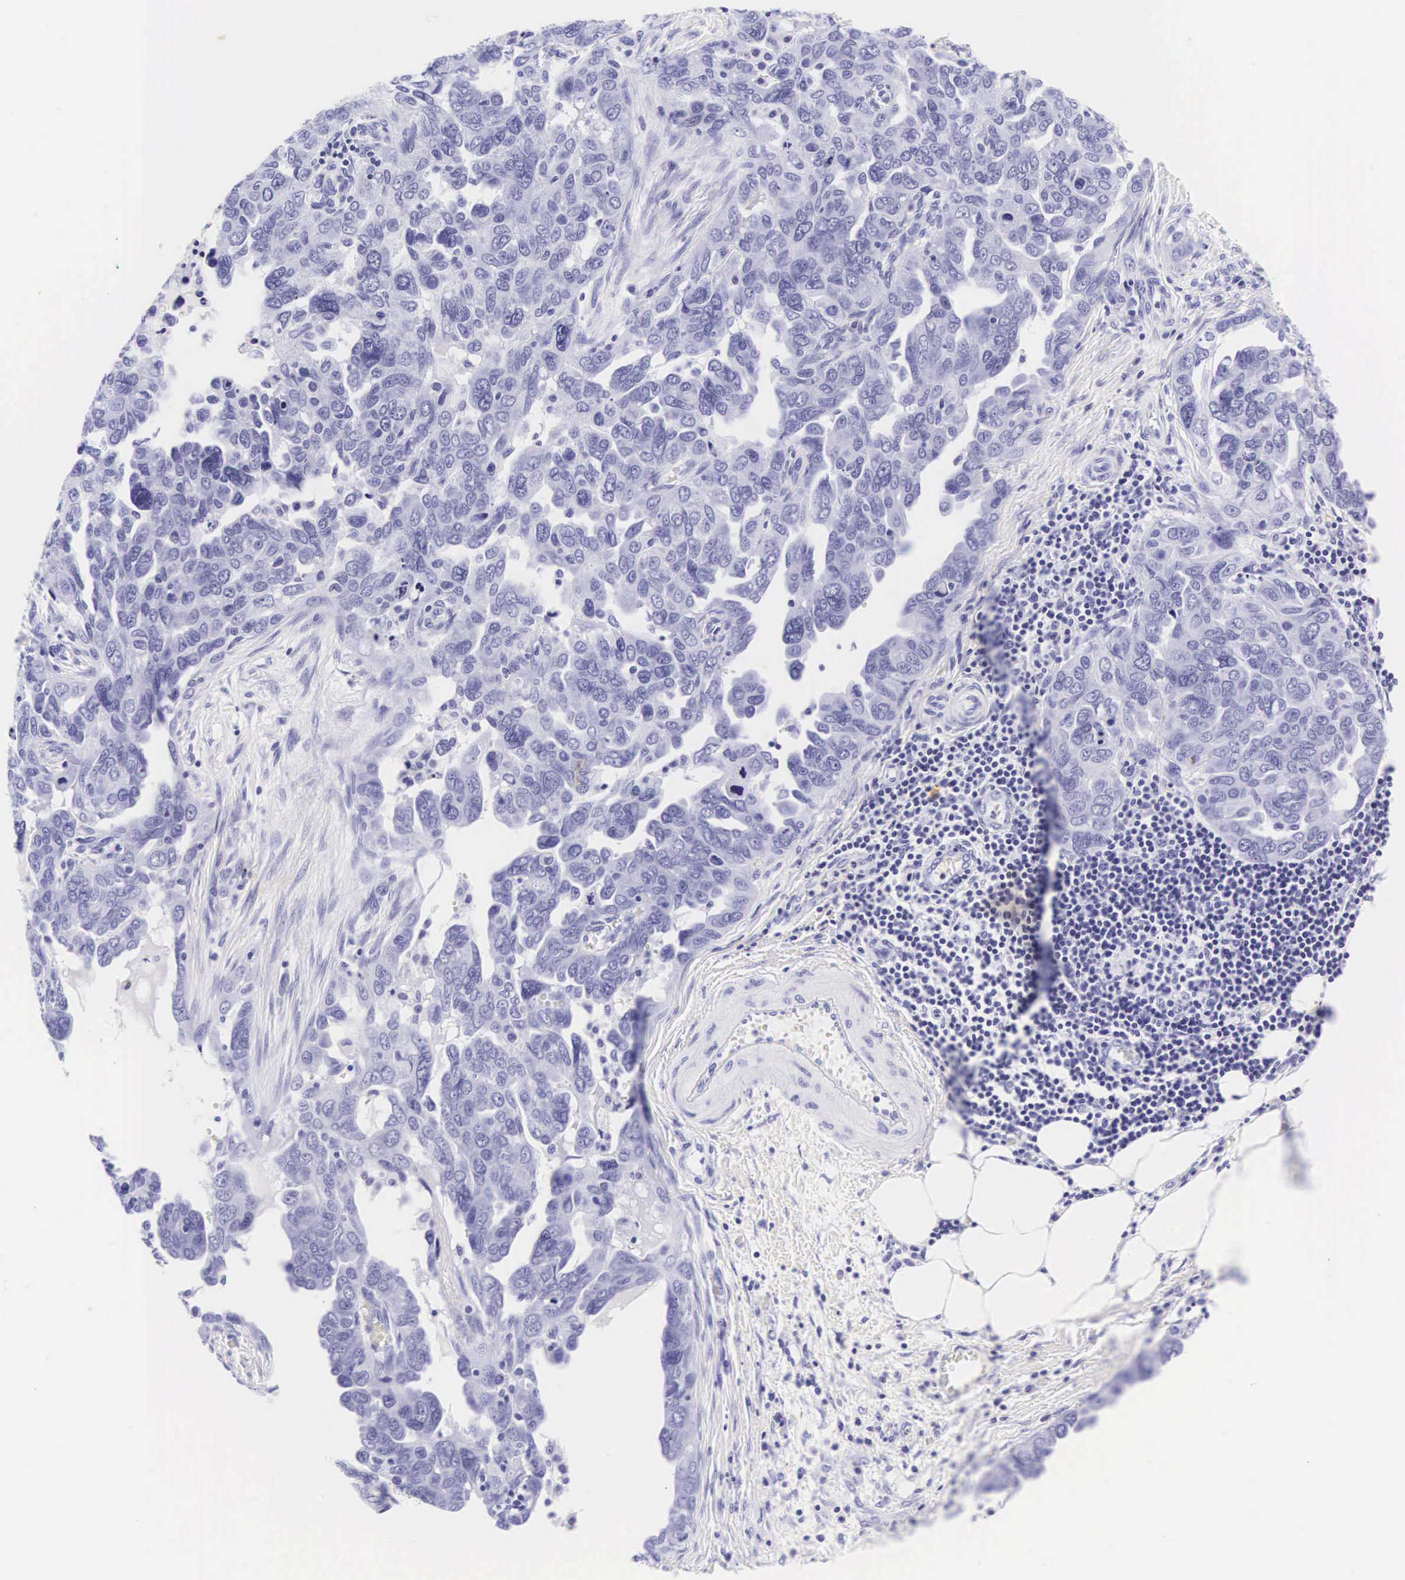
{"staining": {"intensity": "negative", "quantity": "none", "location": "none"}, "tissue": "ovarian cancer", "cell_type": "Tumor cells", "image_type": "cancer", "snomed": [{"axis": "morphology", "description": "Cystadenocarcinoma, serous, NOS"}, {"axis": "topography", "description": "Ovary"}], "caption": "Ovarian serous cystadenocarcinoma was stained to show a protein in brown. There is no significant staining in tumor cells.", "gene": "CD1A", "patient": {"sex": "female", "age": 64}}